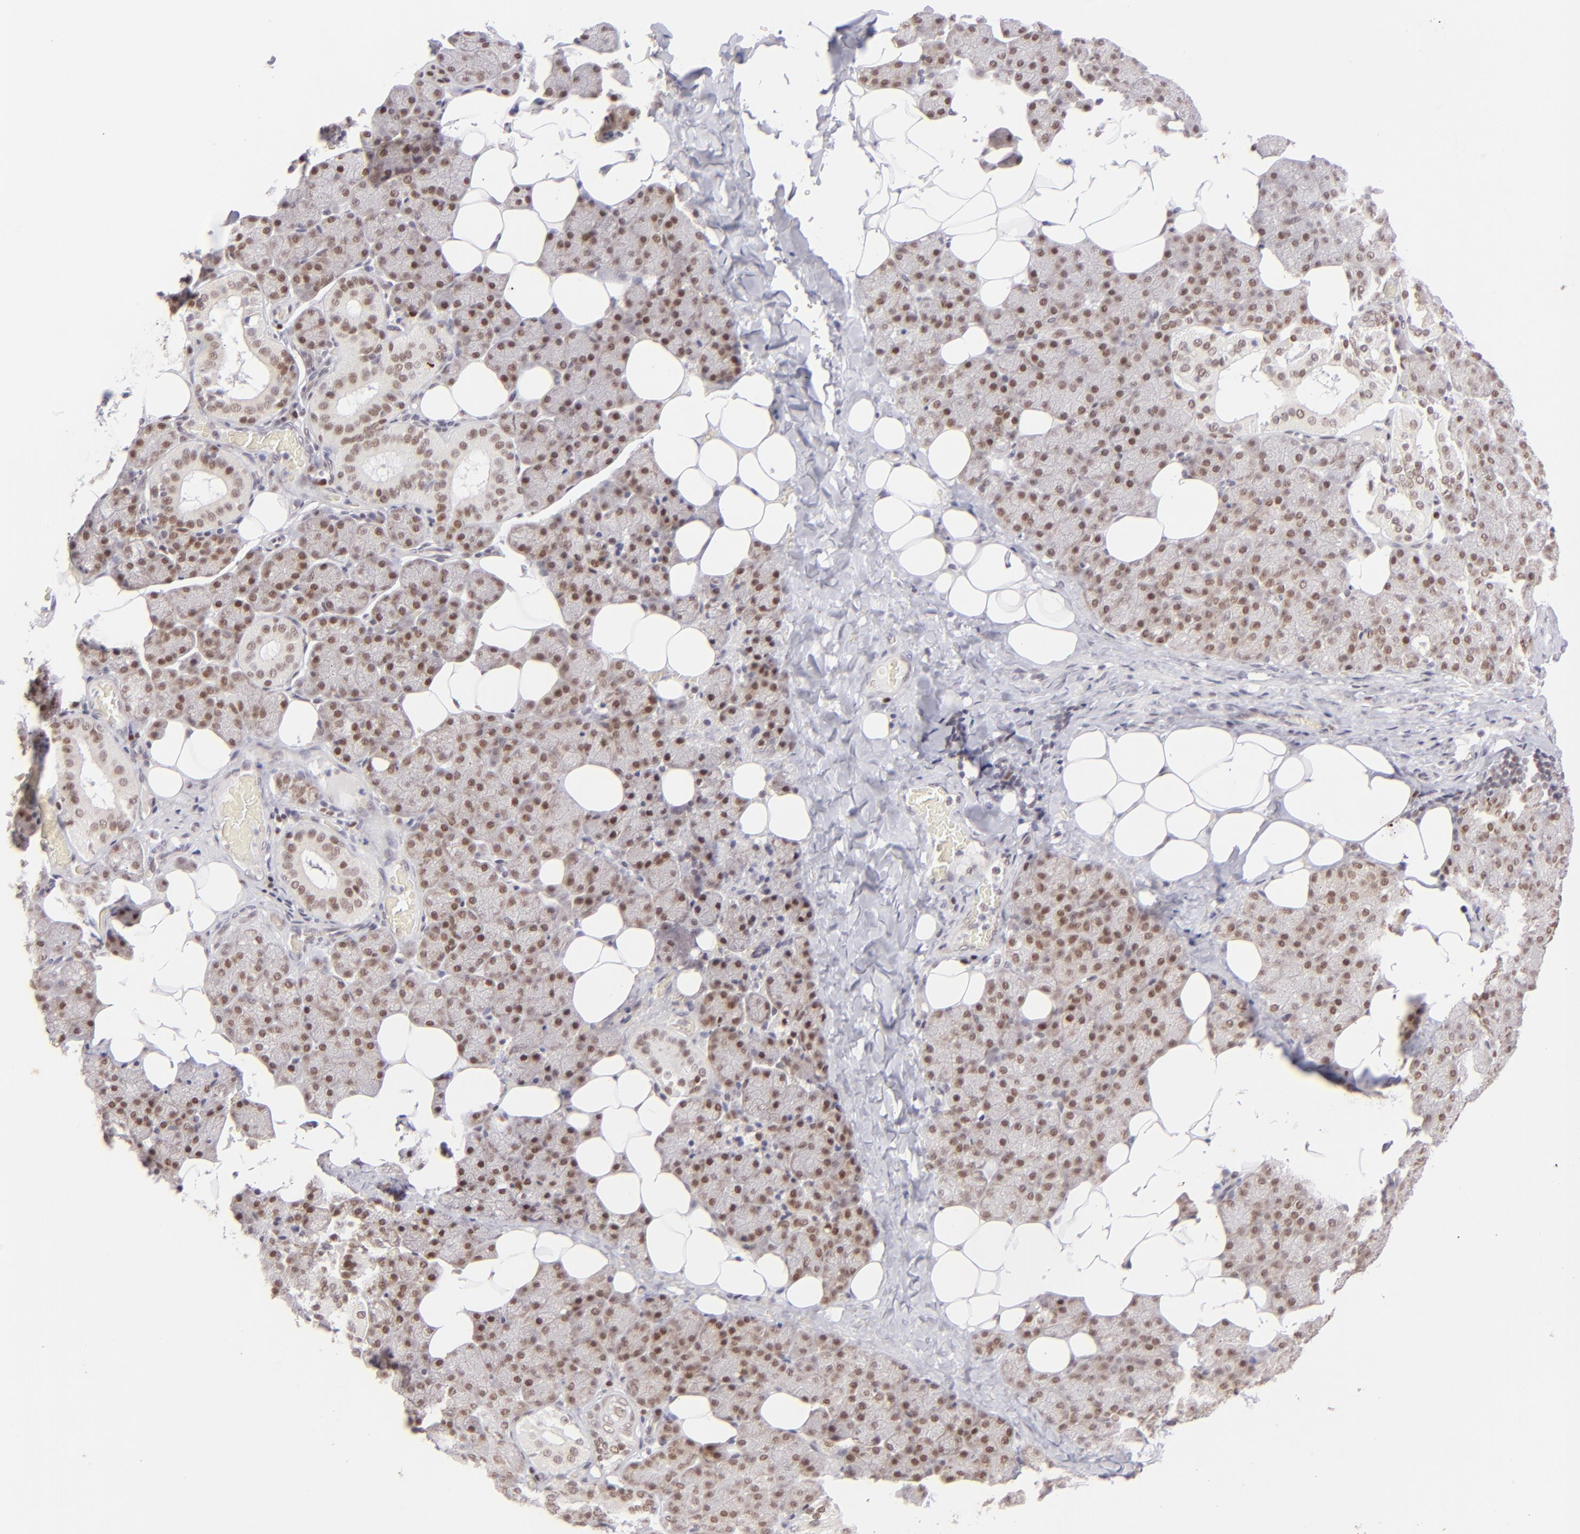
{"staining": {"intensity": "moderate", "quantity": "25%-75%", "location": "nuclear"}, "tissue": "salivary gland", "cell_type": "Glandular cells", "image_type": "normal", "snomed": [{"axis": "morphology", "description": "Normal tissue, NOS"}, {"axis": "topography", "description": "Lymph node"}, {"axis": "topography", "description": "Salivary gland"}], "caption": "A brown stain labels moderate nuclear expression of a protein in glandular cells of unremarkable human salivary gland.", "gene": "POU2F1", "patient": {"sex": "male", "age": 8}}